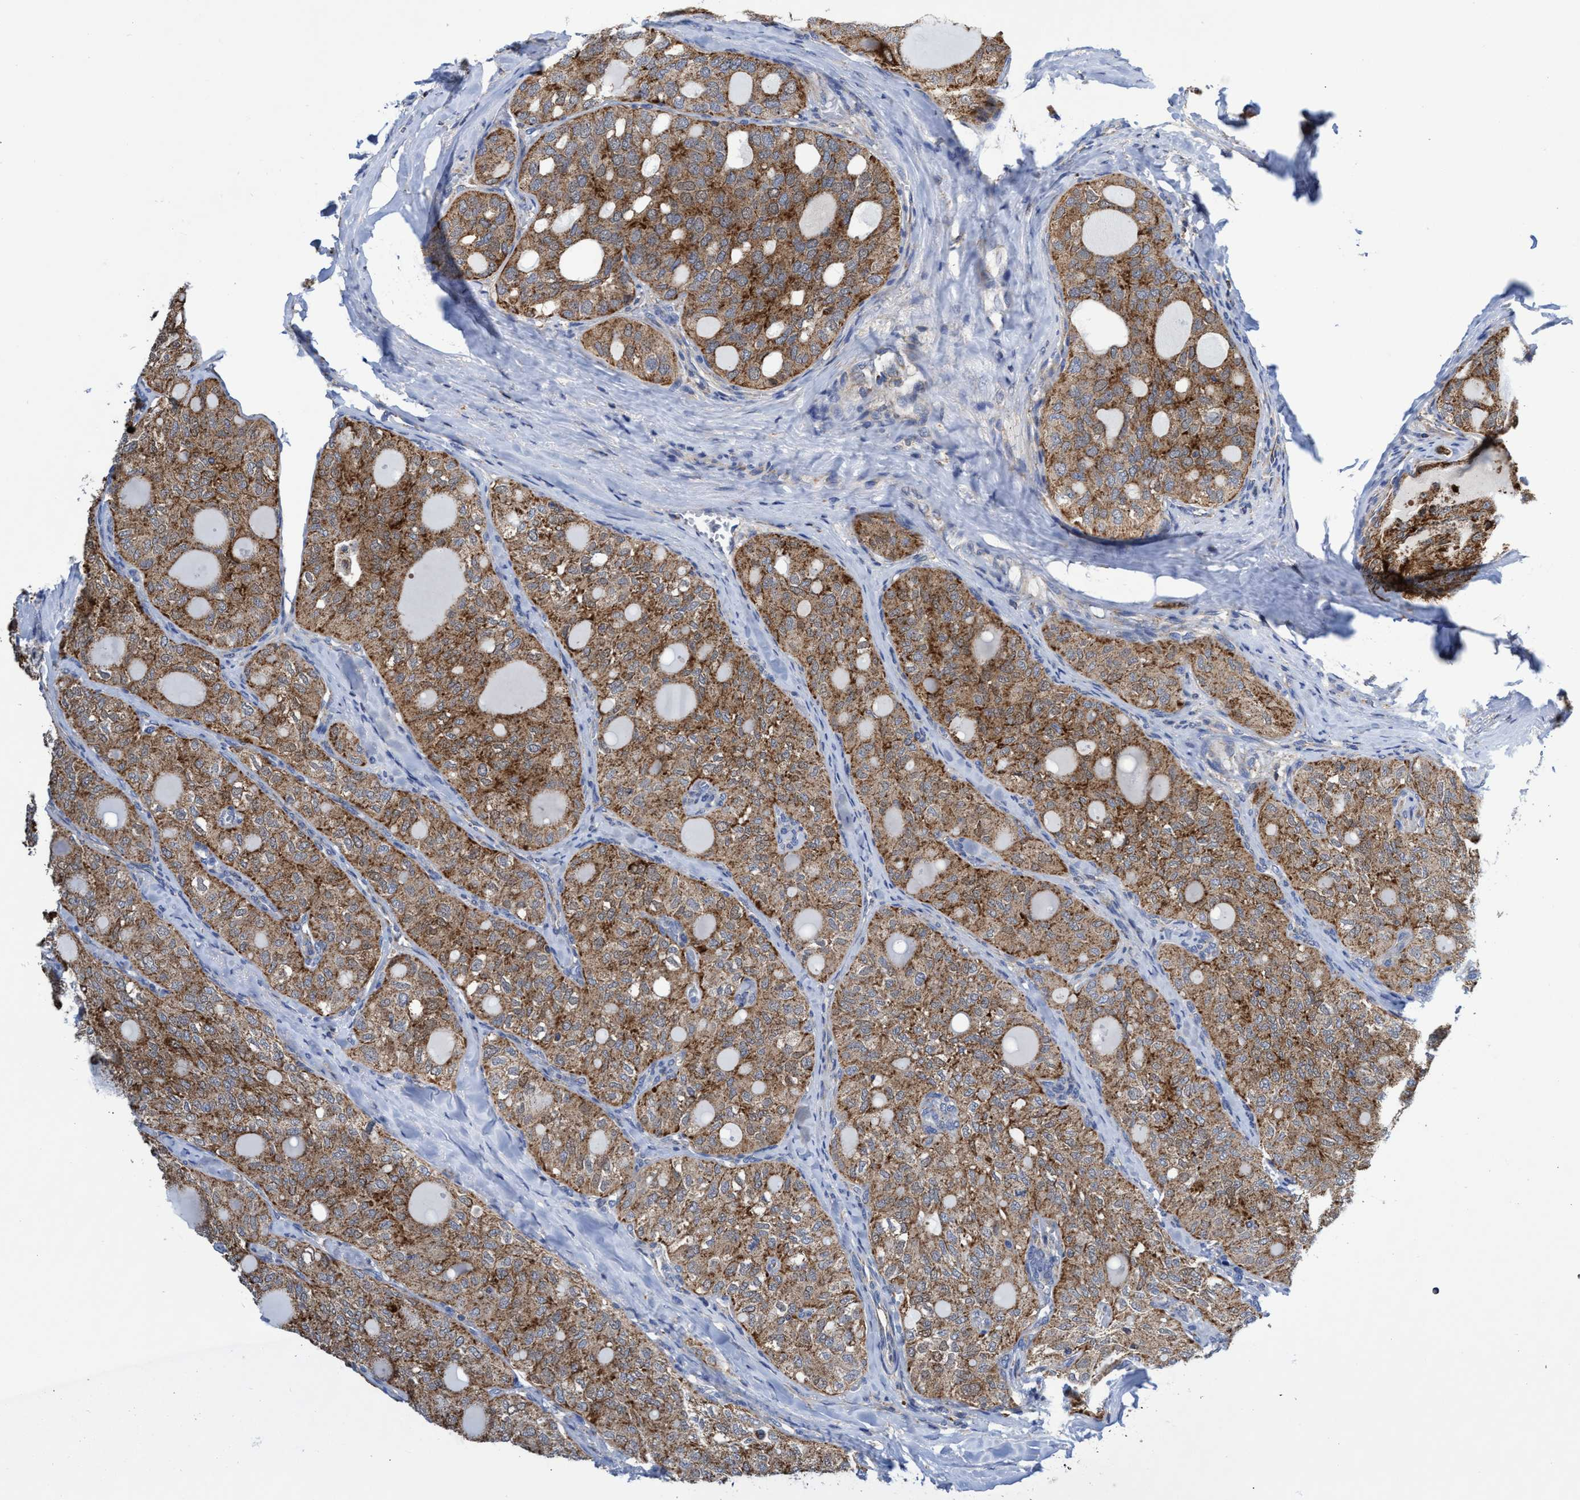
{"staining": {"intensity": "moderate", "quantity": ">75%", "location": "cytoplasmic/membranous"}, "tissue": "thyroid cancer", "cell_type": "Tumor cells", "image_type": "cancer", "snomed": [{"axis": "morphology", "description": "Follicular adenoma carcinoma, NOS"}, {"axis": "topography", "description": "Thyroid gland"}], "caption": "Immunohistochemical staining of follicular adenoma carcinoma (thyroid) exhibits medium levels of moderate cytoplasmic/membranous positivity in approximately >75% of tumor cells.", "gene": "CRYZ", "patient": {"sex": "male", "age": 75}}